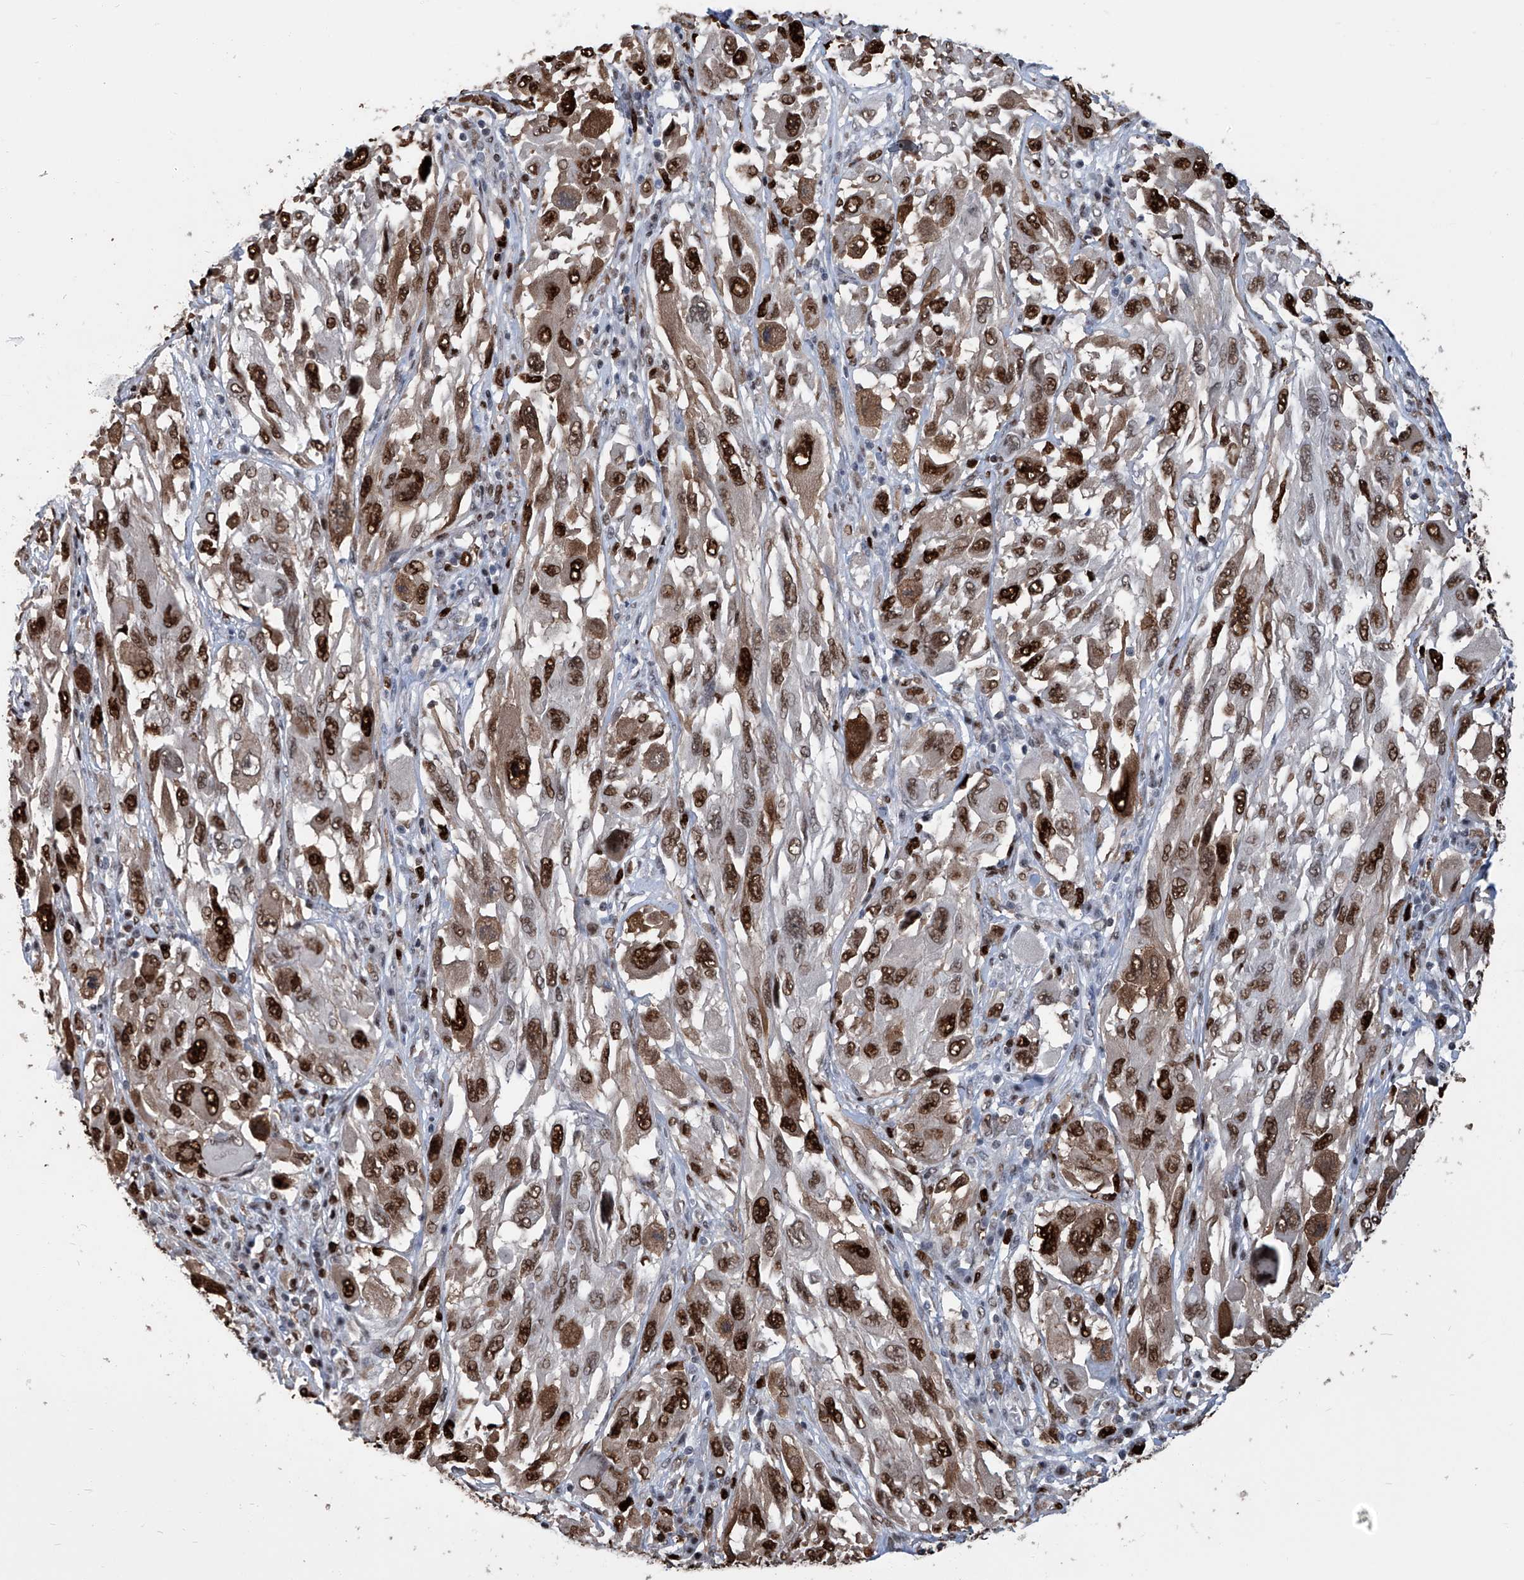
{"staining": {"intensity": "strong", "quantity": ">75%", "location": "cytoplasmic/membranous,nuclear"}, "tissue": "melanoma", "cell_type": "Tumor cells", "image_type": "cancer", "snomed": [{"axis": "morphology", "description": "Malignant melanoma, NOS"}, {"axis": "topography", "description": "Skin"}], "caption": "DAB (3,3'-diaminobenzidine) immunohistochemical staining of human melanoma reveals strong cytoplasmic/membranous and nuclear protein staining in about >75% of tumor cells.", "gene": "PCNA", "patient": {"sex": "female", "age": 91}}